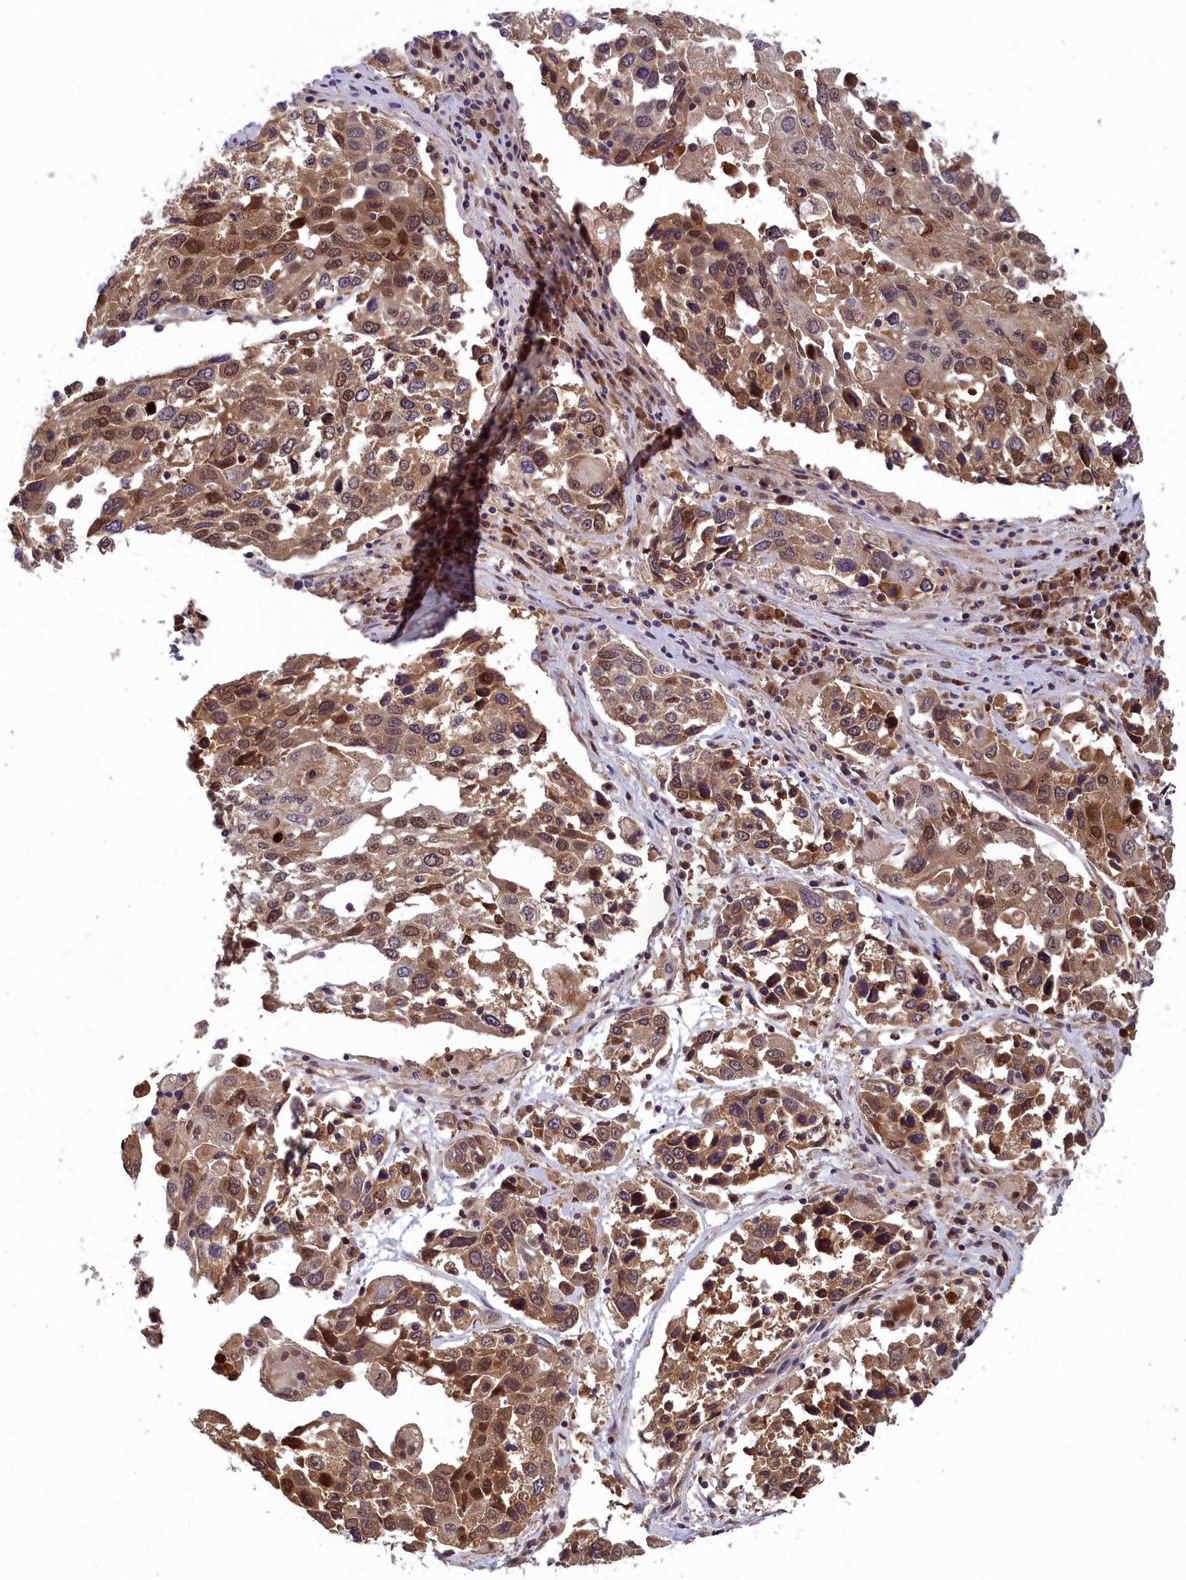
{"staining": {"intensity": "moderate", "quantity": ">75%", "location": "cytoplasmic/membranous,nuclear"}, "tissue": "lung cancer", "cell_type": "Tumor cells", "image_type": "cancer", "snomed": [{"axis": "morphology", "description": "Squamous cell carcinoma, NOS"}, {"axis": "topography", "description": "Lung"}], "caption": "Immunohistochemistry image of human lung squamous cell carcinoma stained for a protein (brown), which displays medium levels of moderate cytoplasmic/membranous and nuclear expression in approximately >75% of tumor cells.", "gene": "CCDC15", "patient": {"sex": "male", "age": 65}}